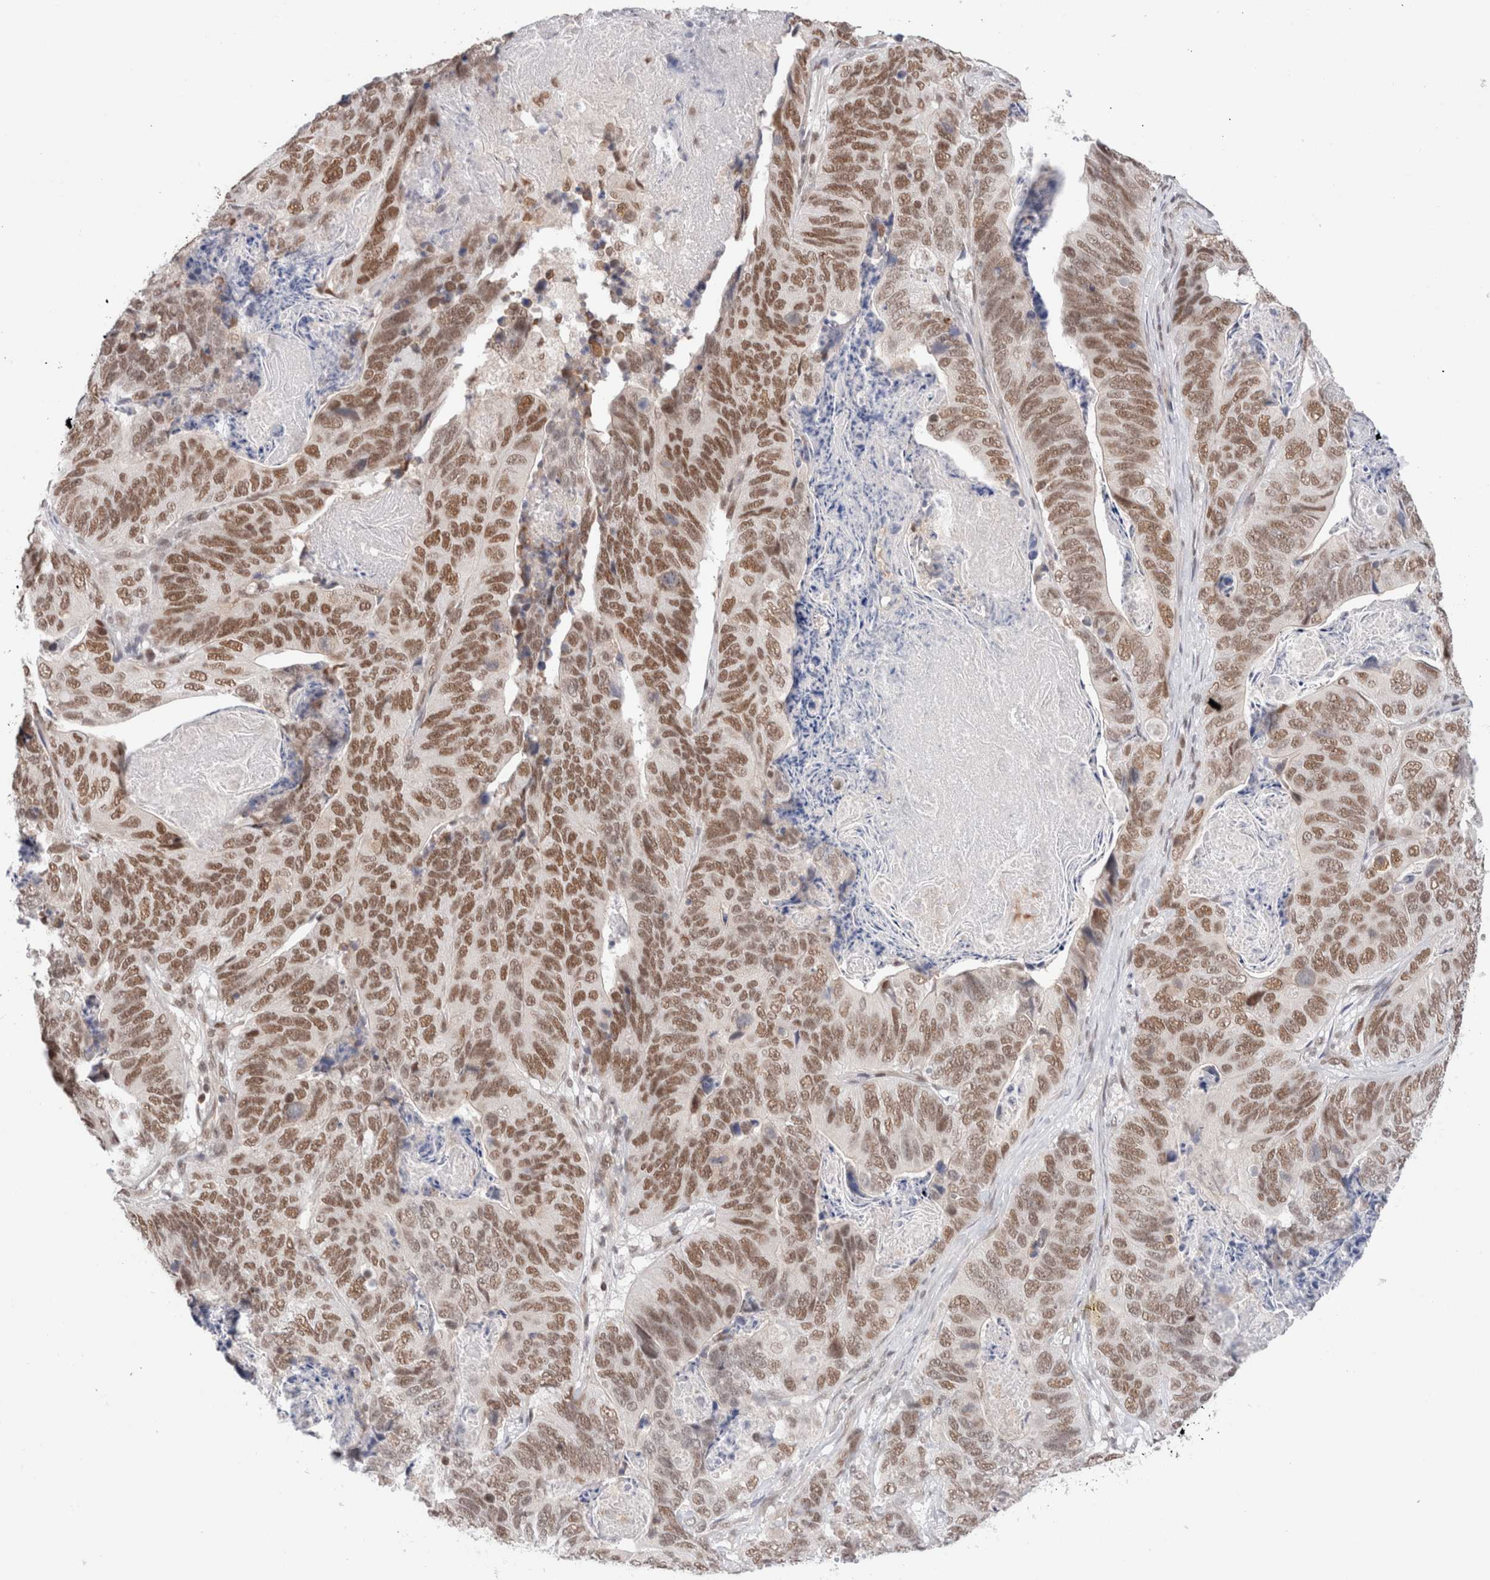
{"staining": {"intensity": "moderate", "quantity": ">75%", "location": "nuclear"}, "tissue": "stomach cancer", "cell_type": "Tumor cells", "image_type": "cancer", "snomed": [{"axis": "morphology", "description": "Normal tissue, NOS"}, {"axis": "morphology", "description": "Adenocarcinoma, NOS"}, {"axis": "topography", "description": "Stomach"}], "caption": "The photomicrograph exhibits immunohistochemical staining of stomach cancer. There is moderate nuclear expression is present in approximately >75% of tumor cells.", "gene": "GATAD2A", "patient": {"sex": "female", "age": 89}}